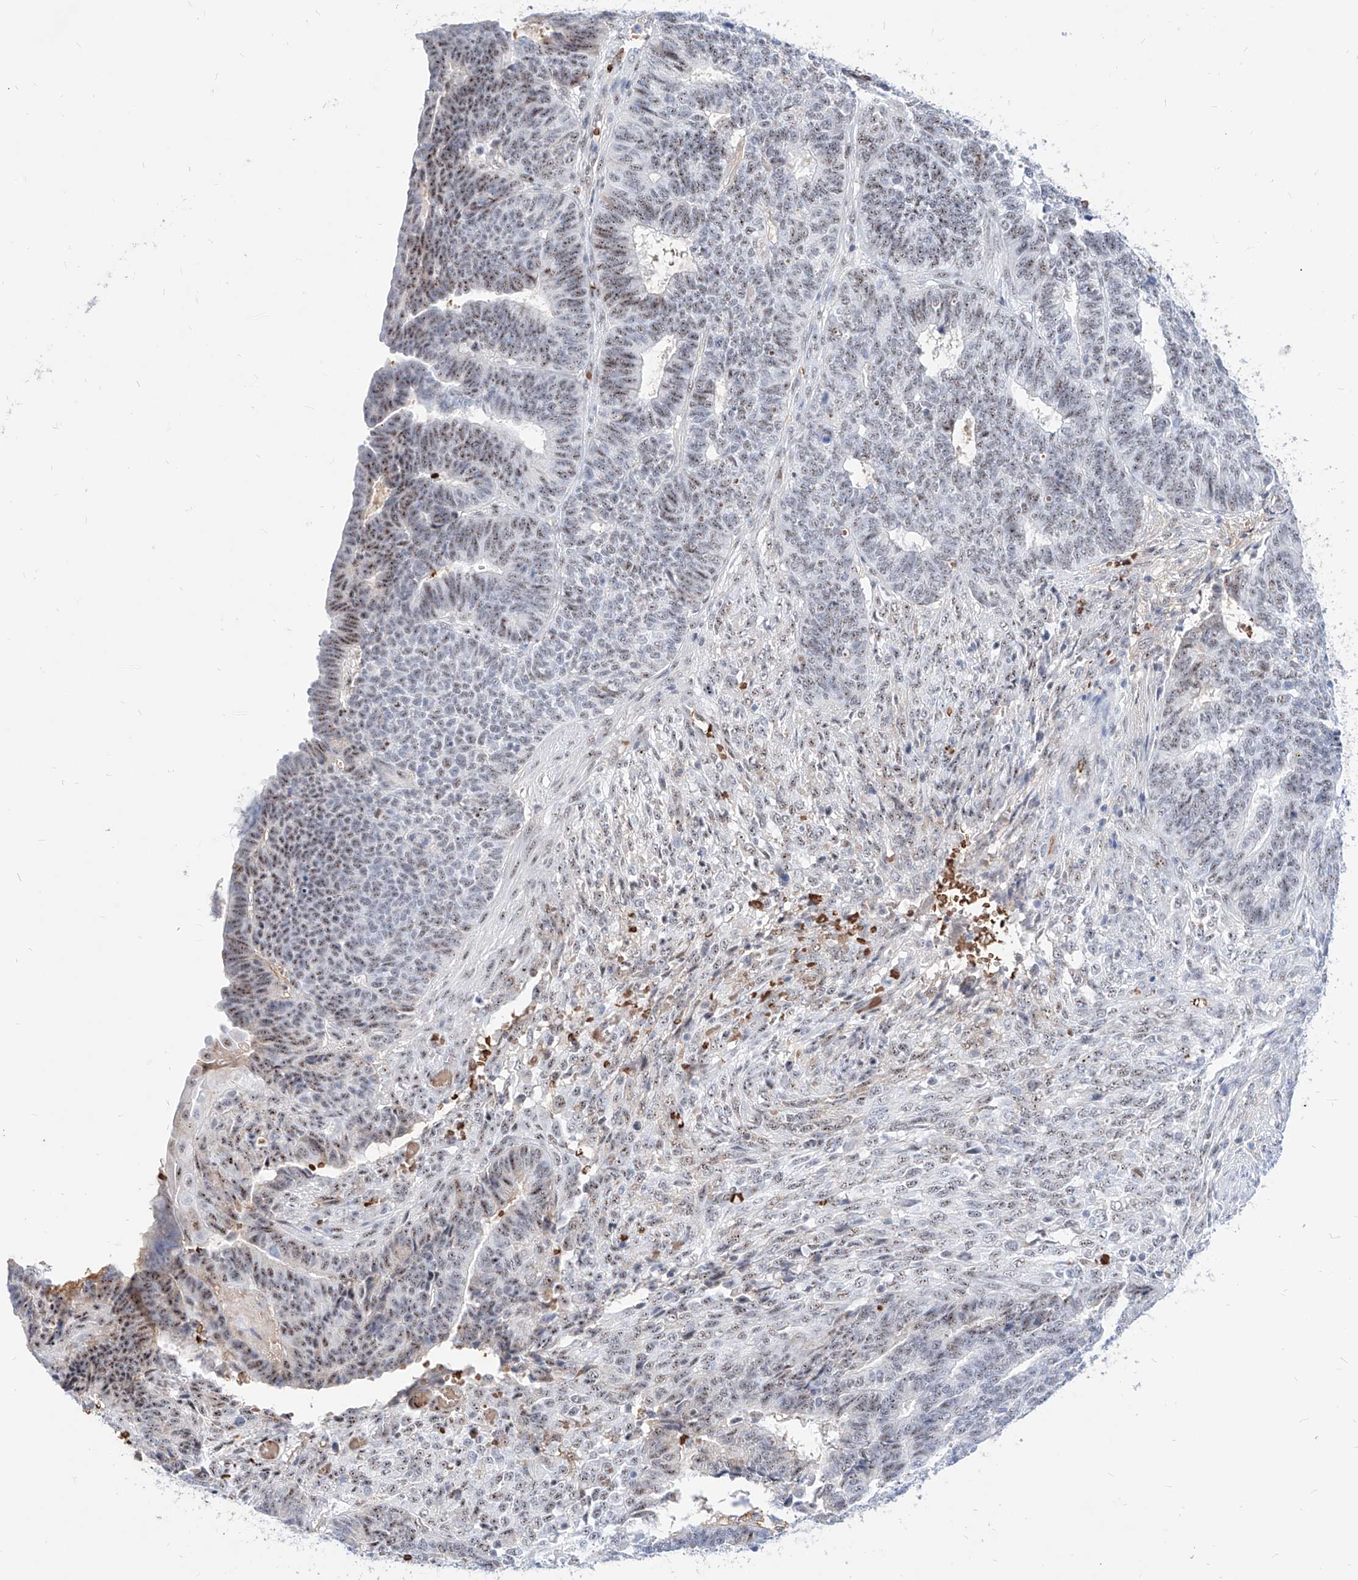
{"staining": {"intensity": "weak", "quantity": "25%-75%", "location": "nuclear"}, "tissue": "endometrial cancer", "cell_type": "Tumor cells", "image_type": "cancer", "snomed": [{"axis": "morphology", "description": "Adenocarcinoma, NOS"}, {"axis": "topography", "description": "Endometrium"}], "caption": "An image of human endometrial adenocarcinoma stained for a protein shows weak nuclear brown staining in tumor cells. The protein of interest is shown in brown color, while the nuclei are stained blue.", "gene": "ZFP42", "patient": {"sex": "female", "age": 70}}